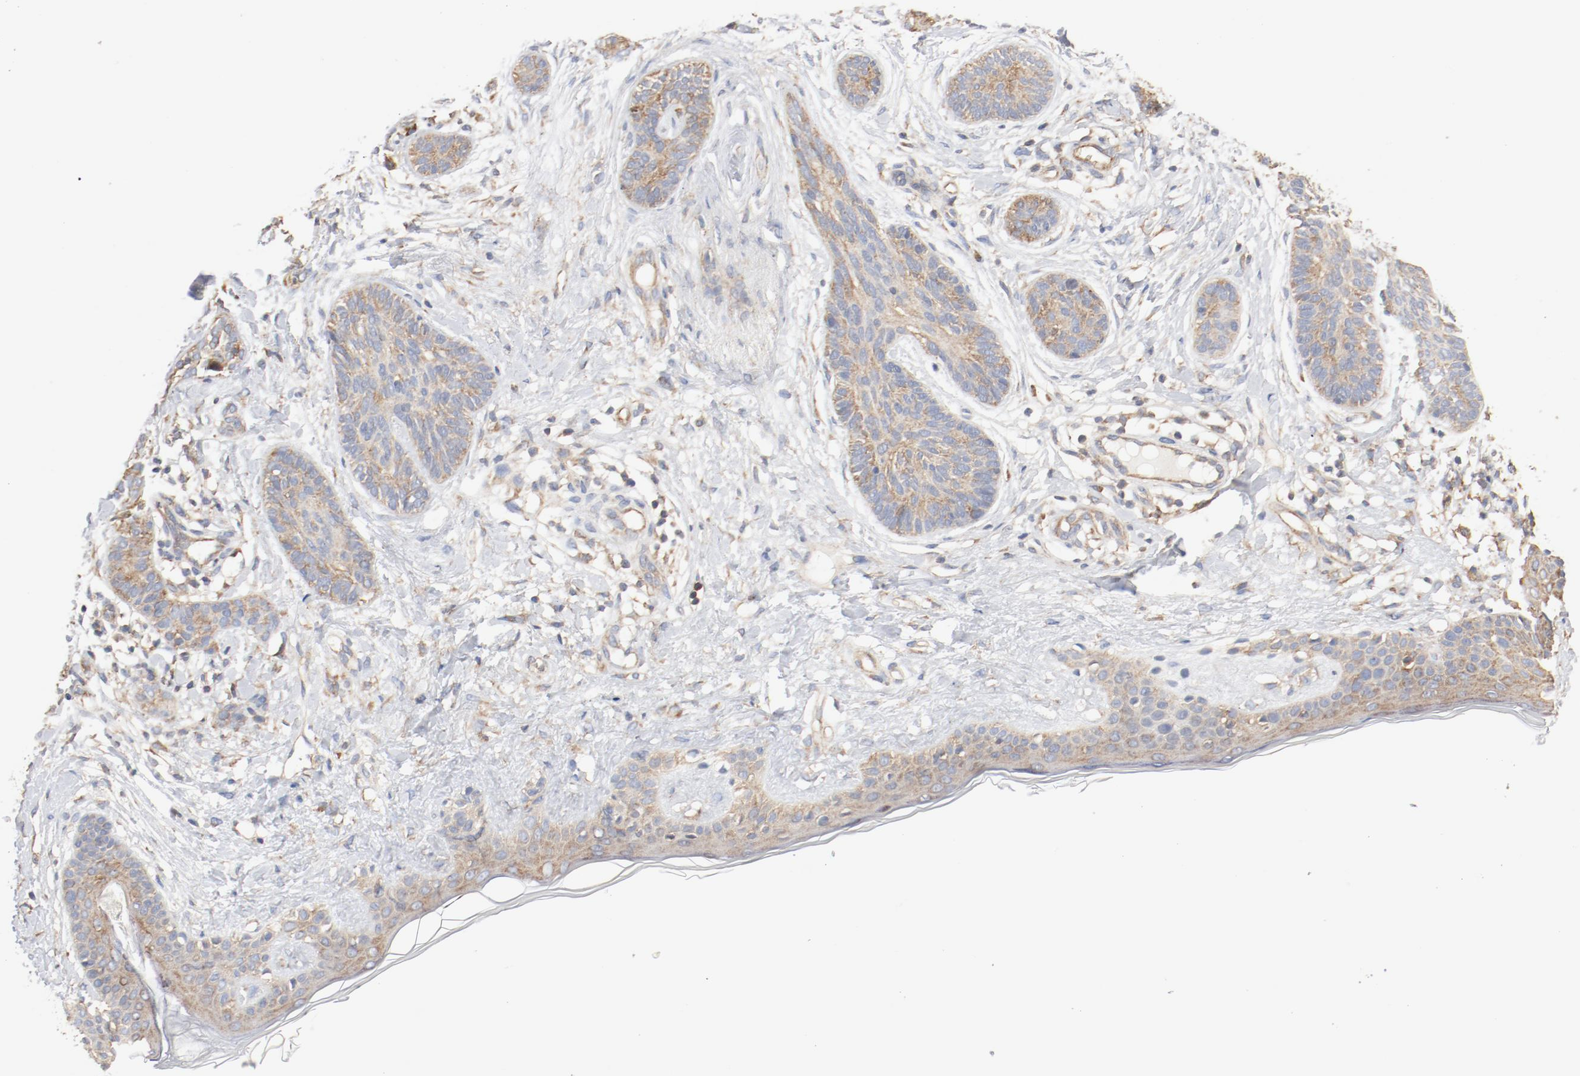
{"staining": {"intensity": "moderate", "quantity": ">75%", "location": "cytoplasmic/membranous"}, "tissue": "skin cancer", "cell_type": "Tumor cells", "image_type": "cancer", "snomed": [{"axis": "morphology", "description": "Normal tissue, NOS"}, {"axis": "morphology", "description": "Basal cell carcinoma"}, {"axis": "topography", "description": "Skin"}], "caption": "About >75% of tumor cells in skin basal cell carcinoma reveal moderate cytoplasmic/membranous protein staining as visualized by brown immunohistochemical staining.", "gene": "RPS6", "patient": {"sex": "male", "age": 63}}